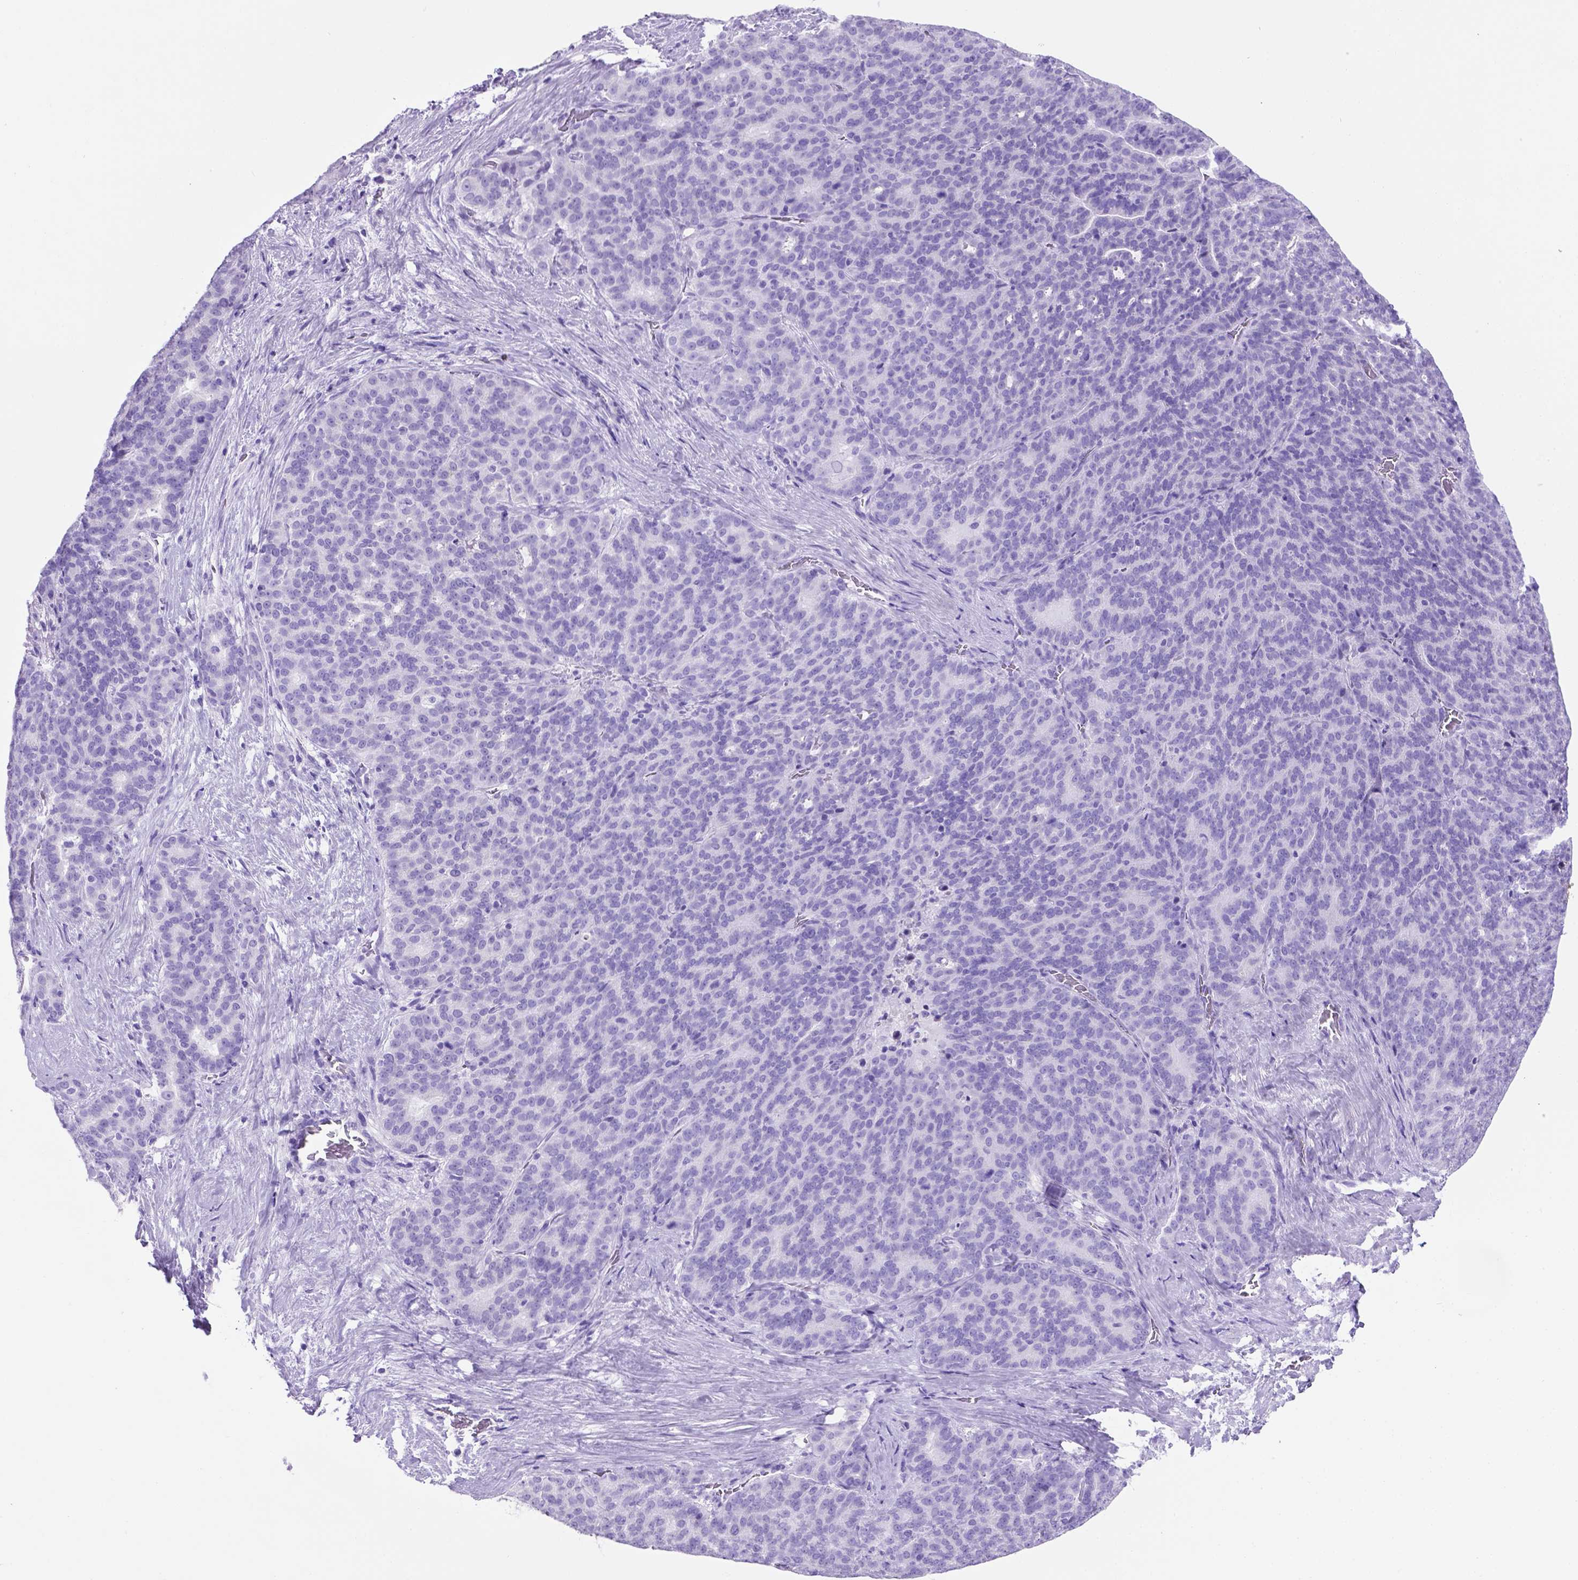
{"staining": {"intensity": "negative", "quantity": "none", "location": "none"}, "tissue": "liver cancer", "cell_type": "Tumor cells", "image_type": "cancer", "snomed": [{"axis": "morphology", "description": "Cholangiocarcinoma"}, {"axis": "topography", "description": "Liver"}], "caption": "This is an IHC micrograph of human cholangiocarcinoma (liver). There is no expression in tumor cells.", "gene": "C17orf107", "patient": {"sex": "female", "age": 47}}